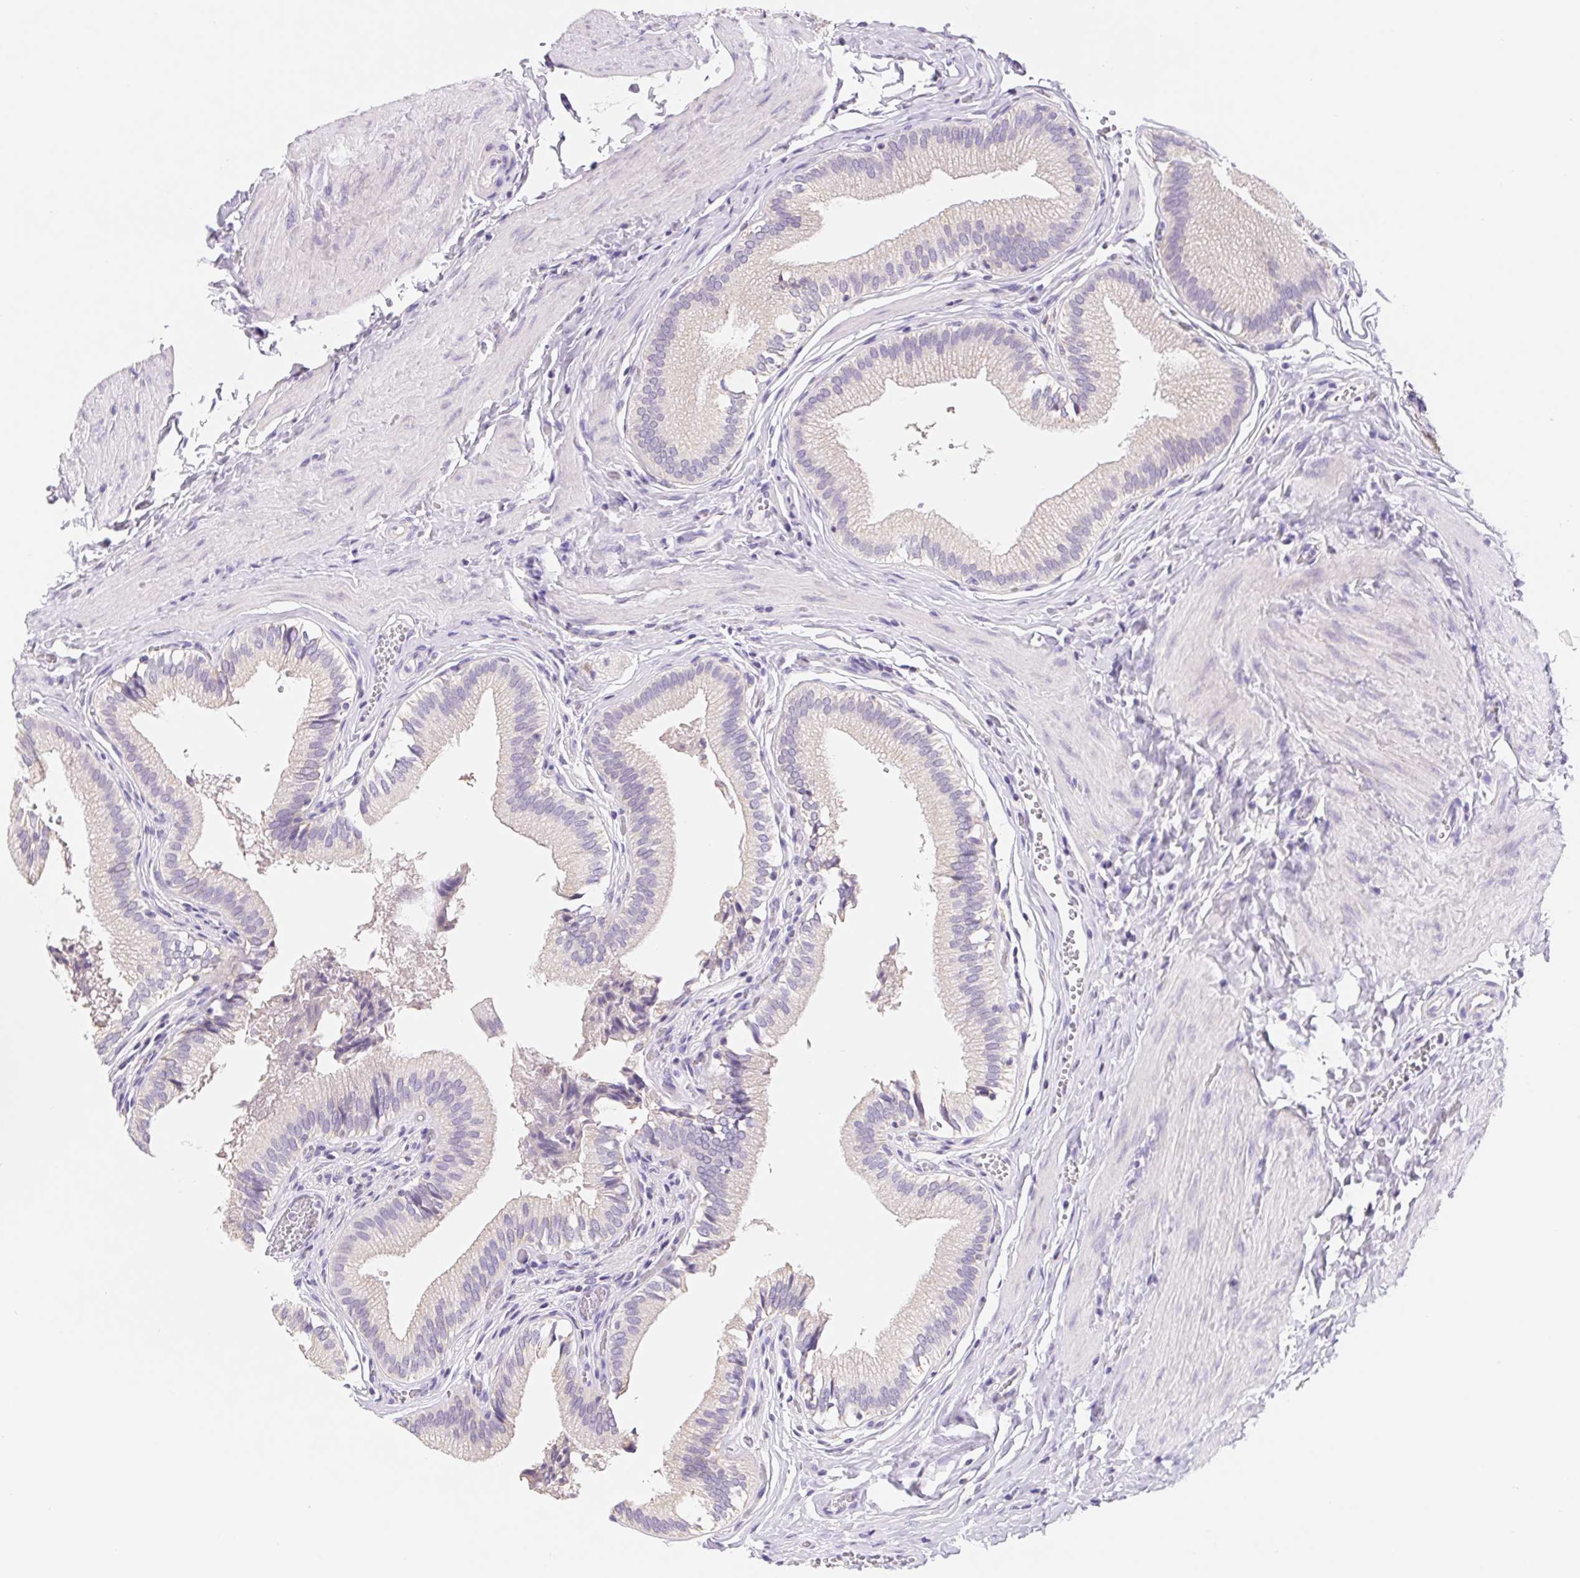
{"staining": {"intensity": "negative", "quantity": "none", "location": "none"}, "tissue": "gallbladder", "cell_type": "Glandular cells", "image_type": "normal", "snomed": [{"axis": "morphology", "description": "Normal tissue, NOS"}, {"axis": "topography", "description": "Gallbladder"}, {"axis": "topography", "description": "Peripheral nerve tissue"}], "caption": "Immunohistochemistry micrograph of benign gallbladder: gallbladder stained with DAB displays no significant protein positivity in glandular cells.", "gene": "FKBP6", "patient": {"sex": "male", "age": 17}}